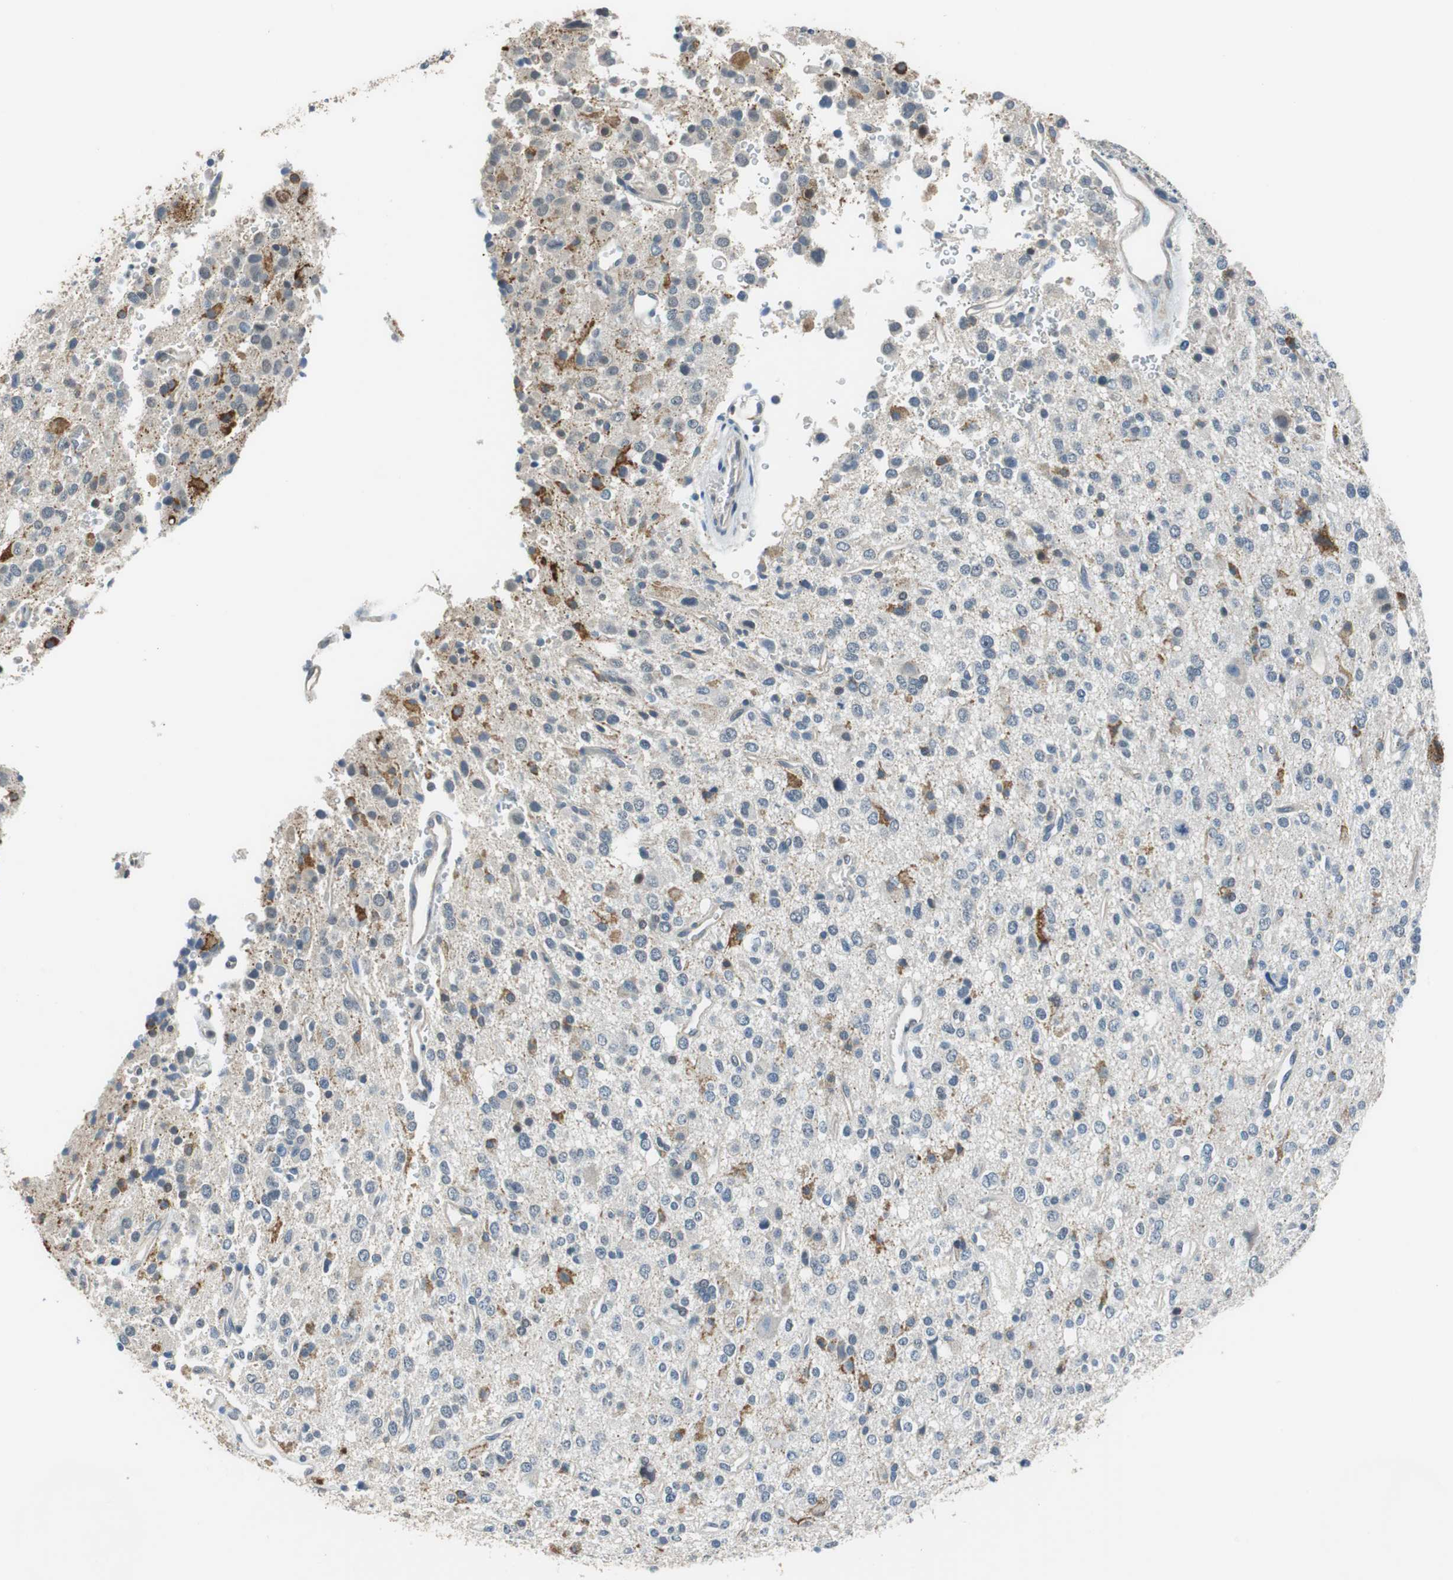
{"staining": {"intensity": "moderate", "quantity": "<25%", "location": "cytoplasmic/membranous"}, "tissue": "glioma", "cell_type": "Tumor cells", "image_type": "cancer", "snomed": [{"axis": "morphology", "description": "Glioma, malignant, High grade"}, {"axis": "topography", "description": "Brain"}], "caption": "Tumor cells reveal low levels of moderate cytoplasmic/membranous staining in about <25% of cells in human malignant glioma (high-grade).", "gene": "ALDH4A1", "patient": {"sex": "male", "age": 47}}